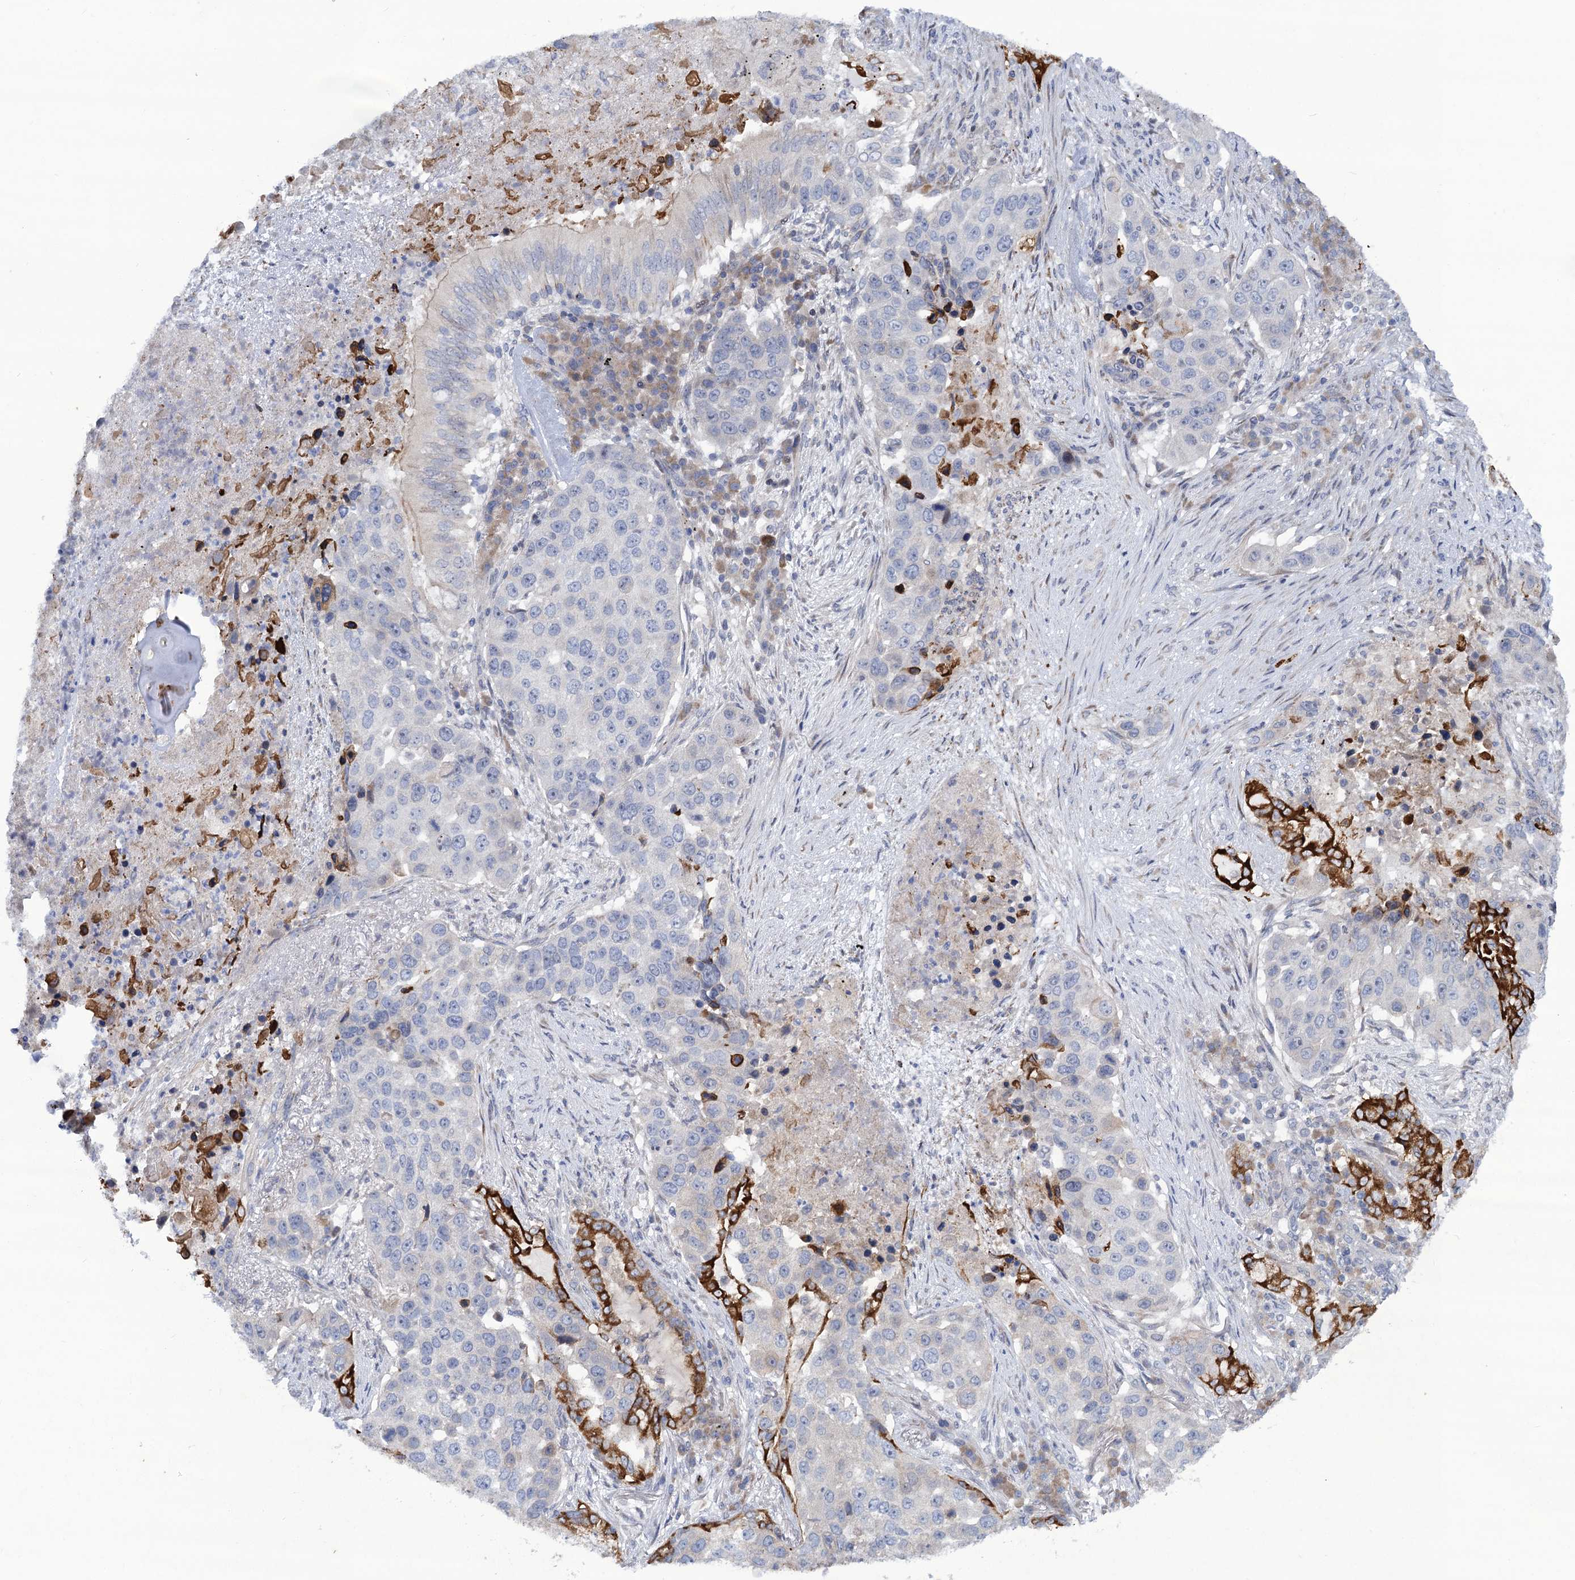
{"staining": {"intensity": "strong", "quantity": "<25%", "location": "cytoplasmic/membranous"}, "tissue": "lung cancer", "cell_type": "Tumor cells", "image_type": "cancer", "snomed": [{"axis": "morphology", "description": "Squamous cell carcinoma, NOS"}, {"axis": "topography", "description": "Lung"}], "caption": "Protein staining by IHC displays strong cytoplasmic/membranous staining in approximately <25% of tumor cells in lung cancer.", "gene": "QPCTL", "patient": {"sex": "female", "age": 63}}